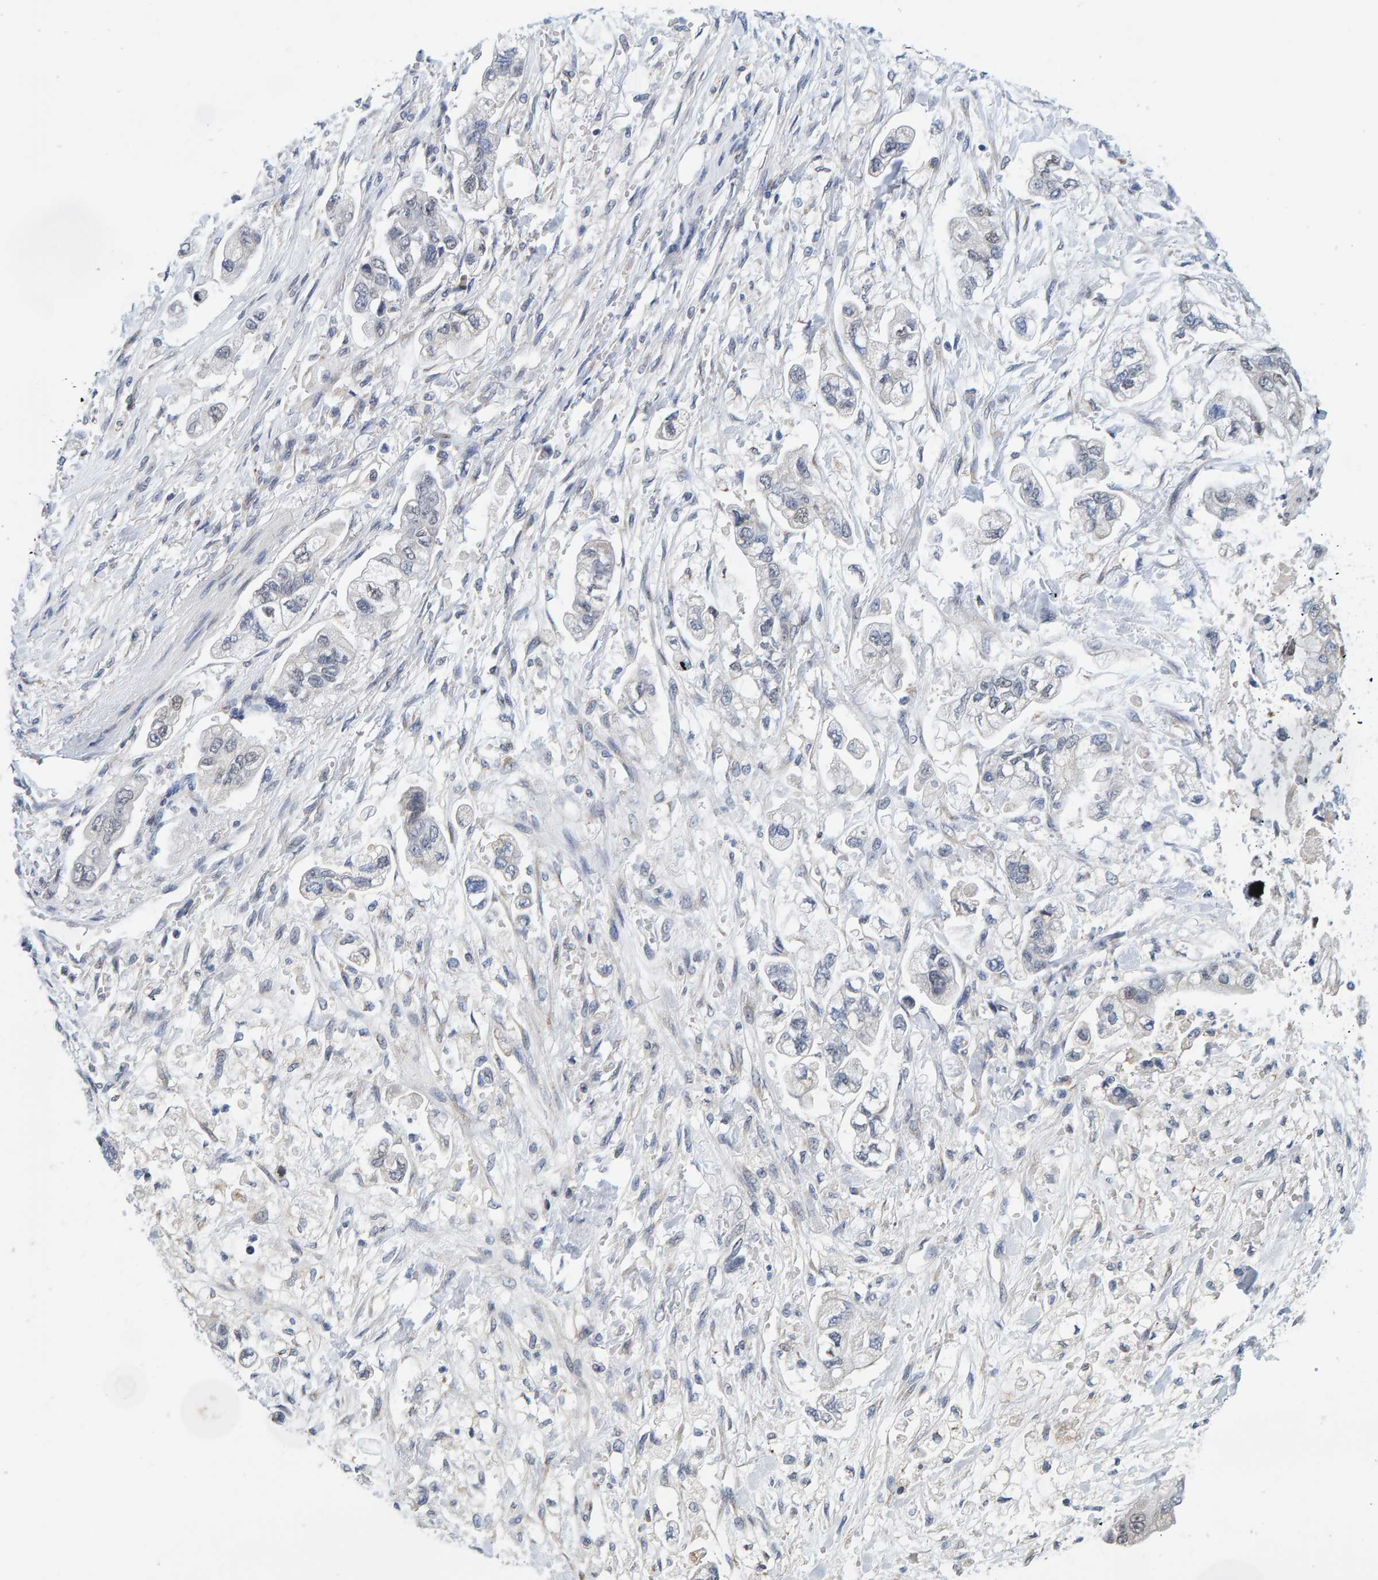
{"staining": {"intensity": "weak", "quantity": "<25%", "location": "cytoplasmic/membranous"}, "tissue": "stomach cancer", "cell_type": "Tumor cells", "image_type": "cancer", "snomed": [{"axis": "morphology", "description": "Normal tissue, NOS"}, {"axis": "morphology", "description": "Adenocarcinoma, NOS"}, {"axis": "topography", "description": "Stomach"}], "caption": "Histopathology image shows no protein expression in tumor cells of adenocarcinoma (stomach) tissue.", "gene": "SCRN2", "patient": {"sex": "male", "age": 62}}